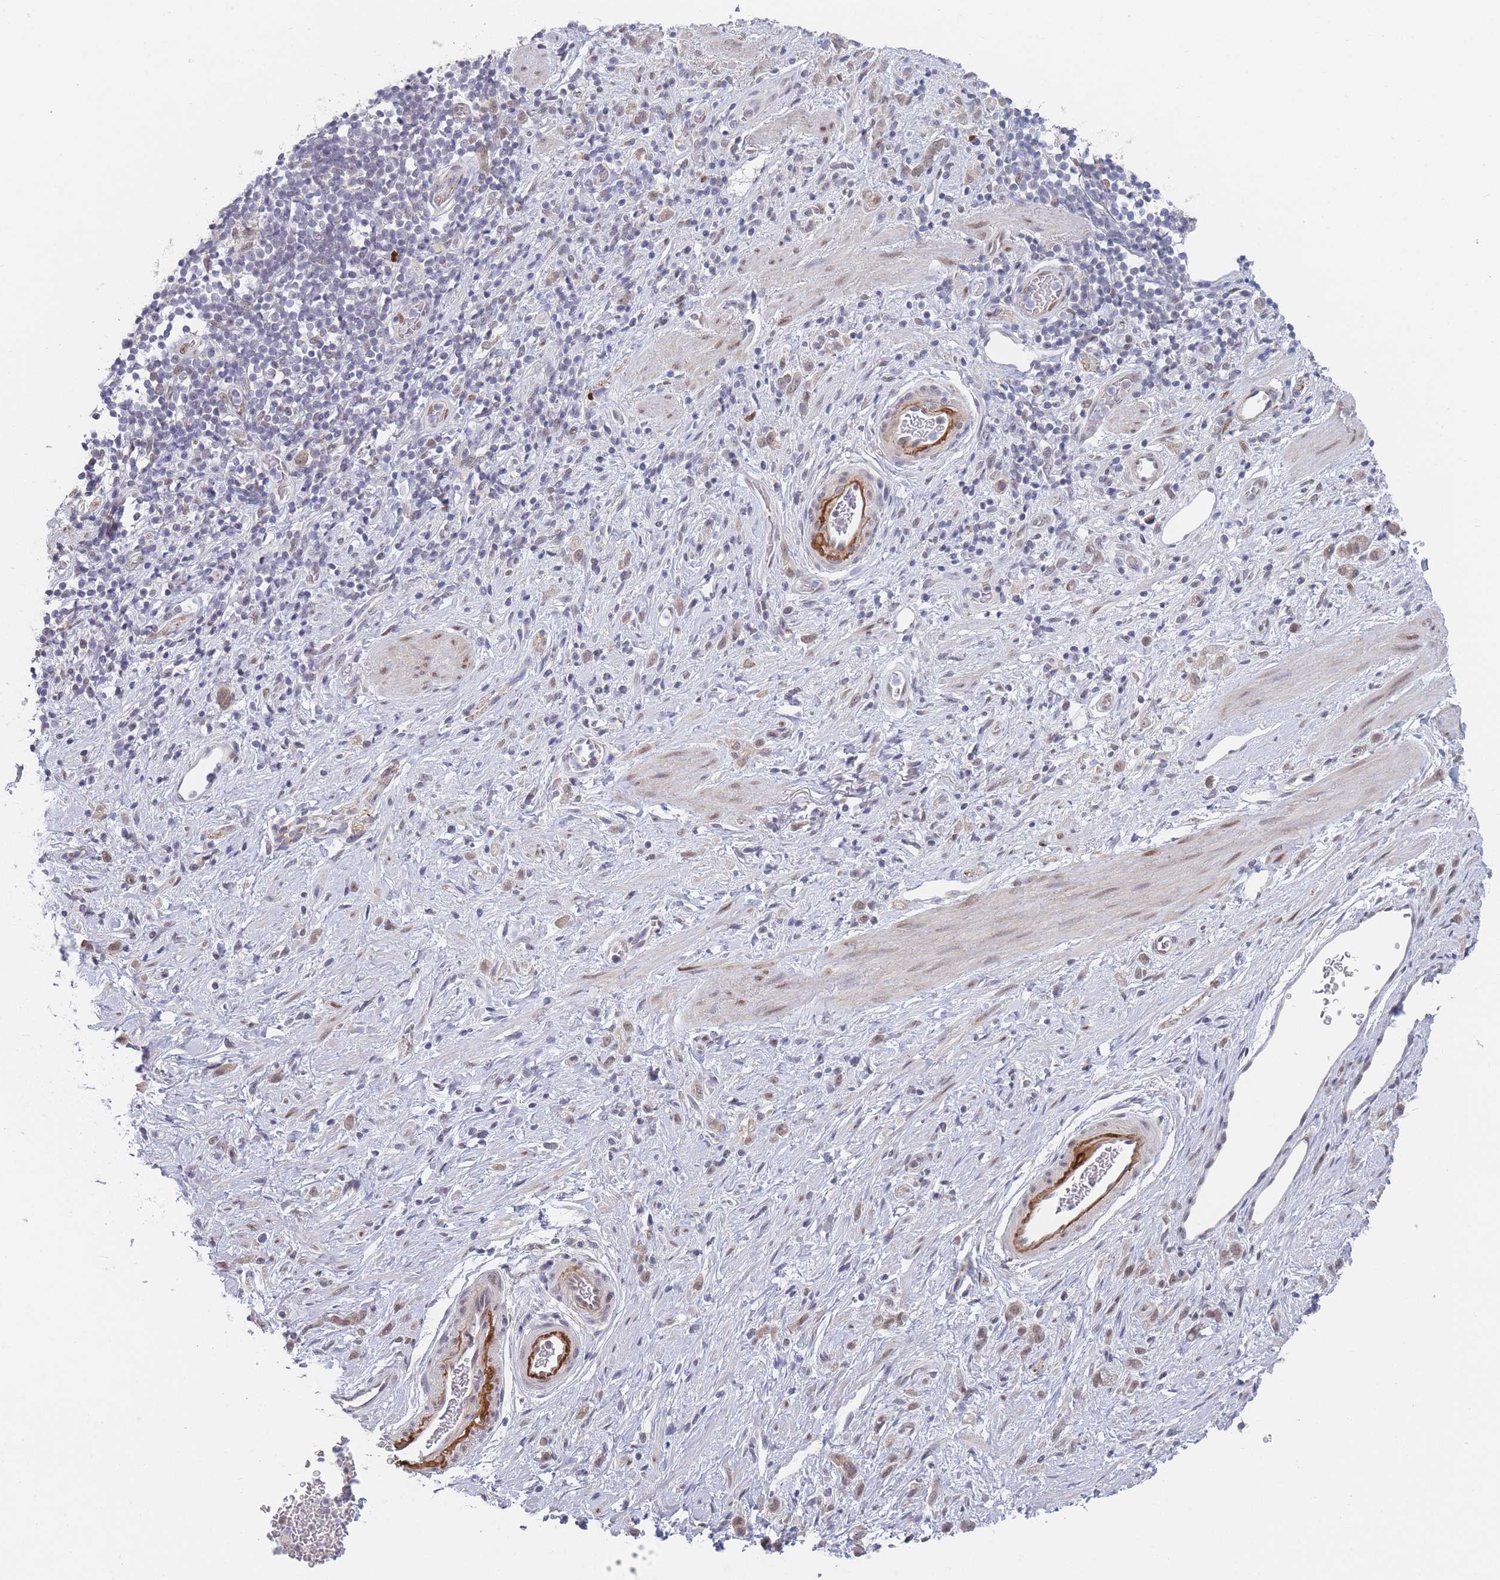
{"staining": {"intensity": "weak", "quantity": ">75%", "location": "nuclear"}, "tissue": "stomach cancer", "cell_type": "Tumor cells", "image_type": "cancer", "snomed": [{"axis": "morphology", "description": "Adenocarcinoma, NOS"}, {"axis": "topography", "description": "Stomach"}], "caption": "Tumor cells exhibit weak nuclear expression in approximately >75% of cells in stomach cancer.", "gene": "ANKRD10", "patient": {"sex": "female", "age": 60}}